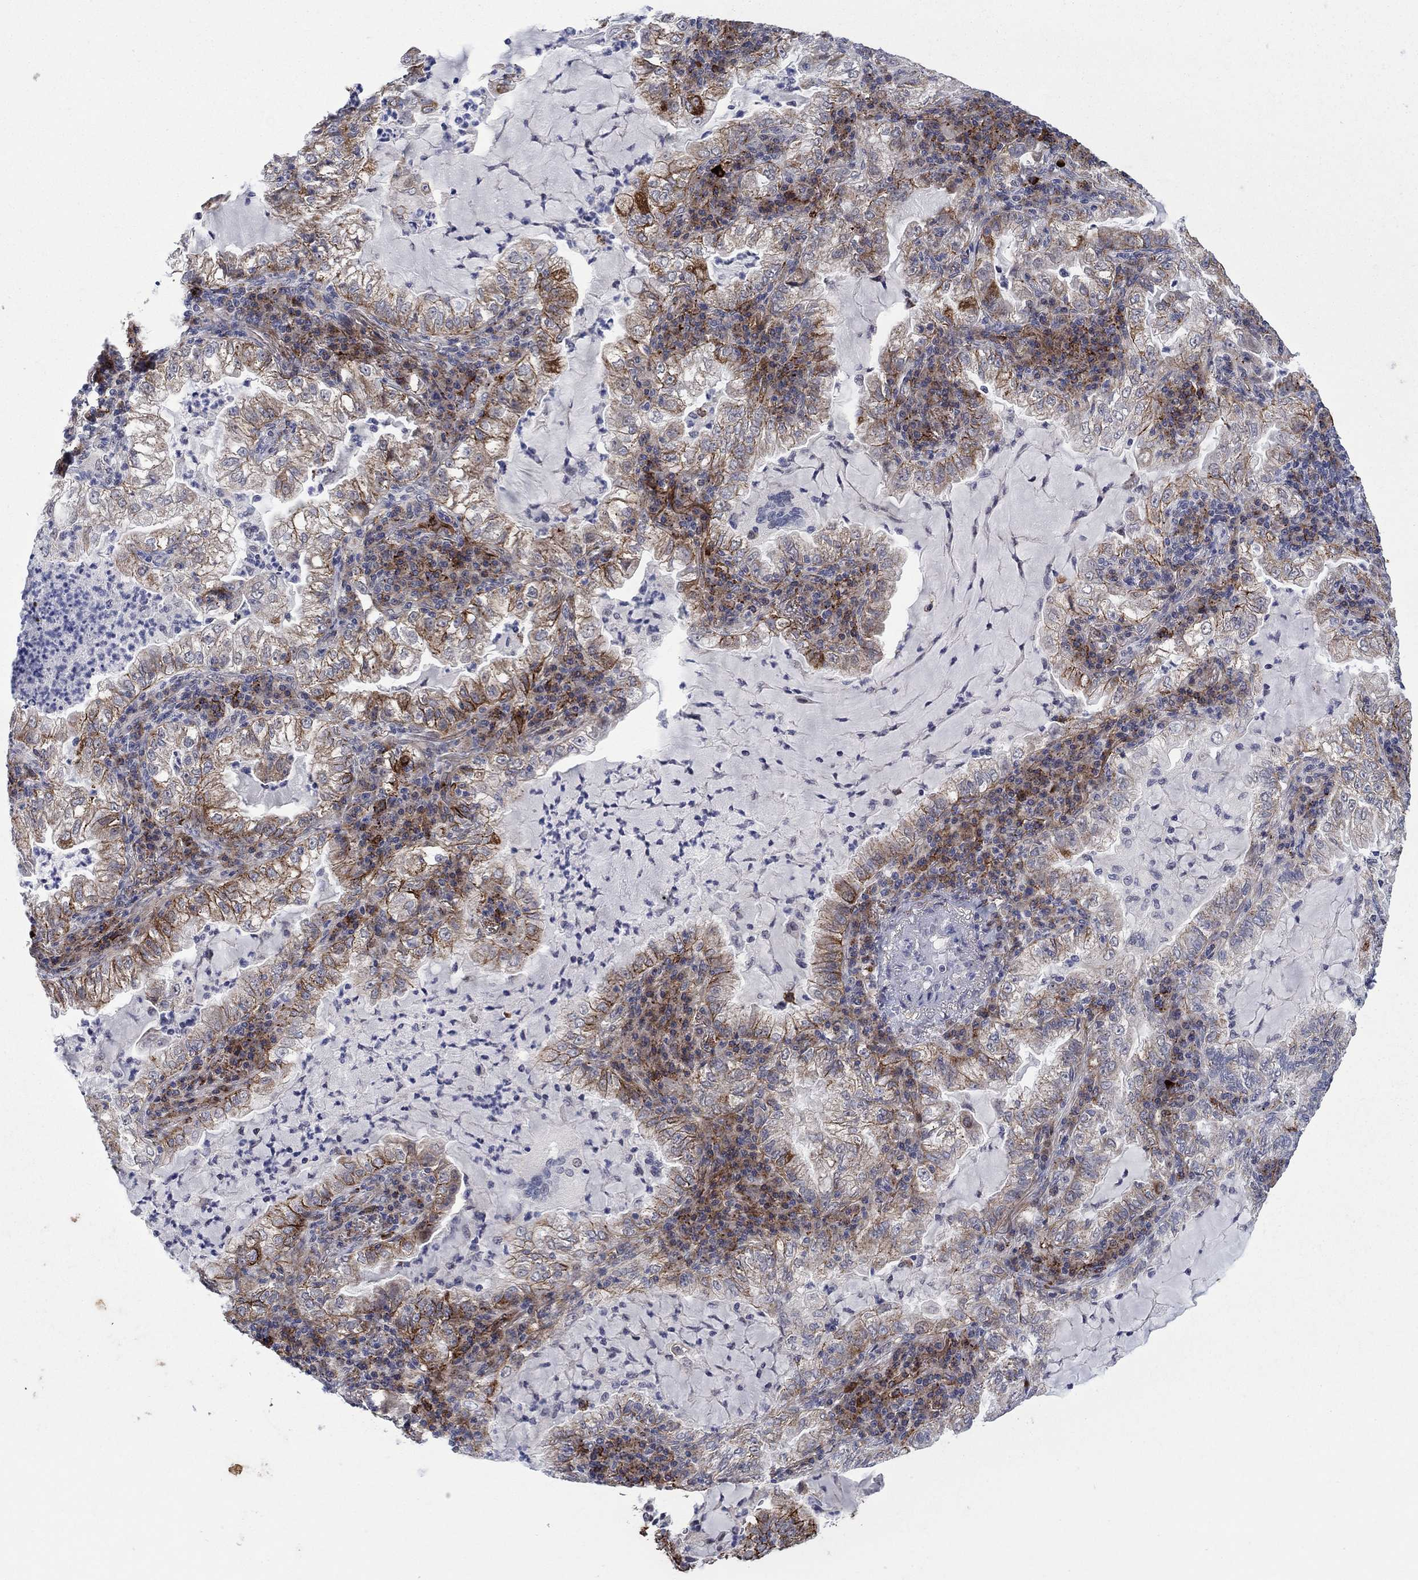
{"staining": {"intensity": "strong", "quantity": "25%-75%", "location": "cytoplasmic/membranous"}, "tissue": "lung cancer", "cell_type": "Tumor cells", "image_type": "cancer", "snomed": [{"axis": "morphology", "description": "Adenocarcinoma, NOS"}, {"axis": "topography", "description": "Lung"}], "caption": "Protein staining displays strong cytoplasmic/membranous positivity in about 25%-75% of tumor cells in lung cancer (adenocarcinoma).", "gene": "SDC1", "patient": {"sex": "female", "age": 73}}